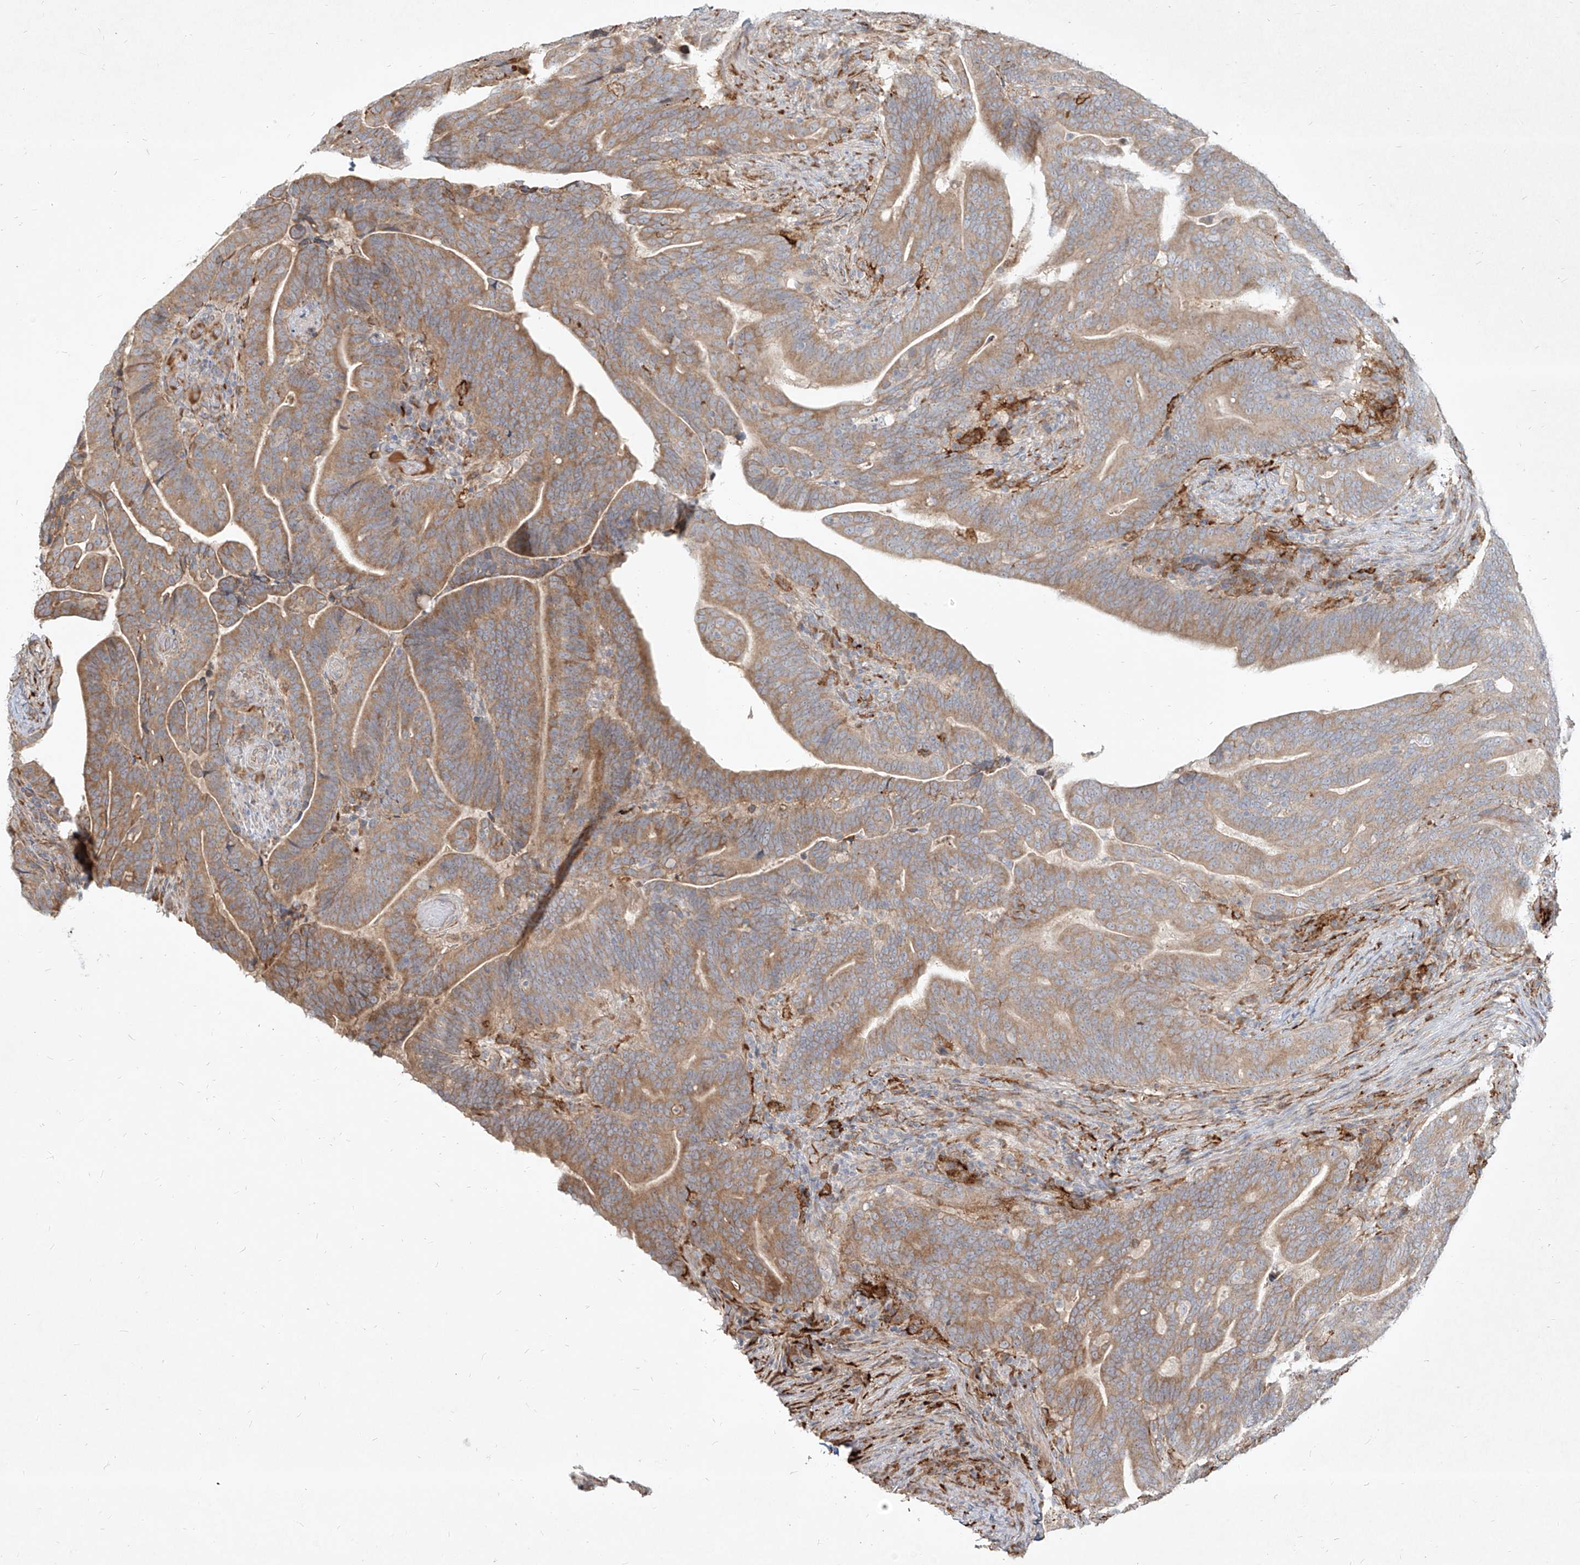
{"staining": {"intensity": "moderate", "quantity": "25%-75%", "location": "cytoplasmic/membranous"}, "tissue": "colorectal cancer", "cell_type": "Tumor cells", "image_type": "cancer", "snomed": [{"axis": "morphology", "description": "Normal tissue, NOS"}, {"axis": "morphology", "description": "Adenocarcinoma, NOS"}, {"axis": "topography", "description": "Colon"}], "caption": "Protein staining of colorectal adenocarcinoma tissue reveals moderate cytoplasmic/membranous expression in approximately 25%-75% of tumor cells.", "gene": "CD209", "patient": {"sex": "female", "age": 66}}